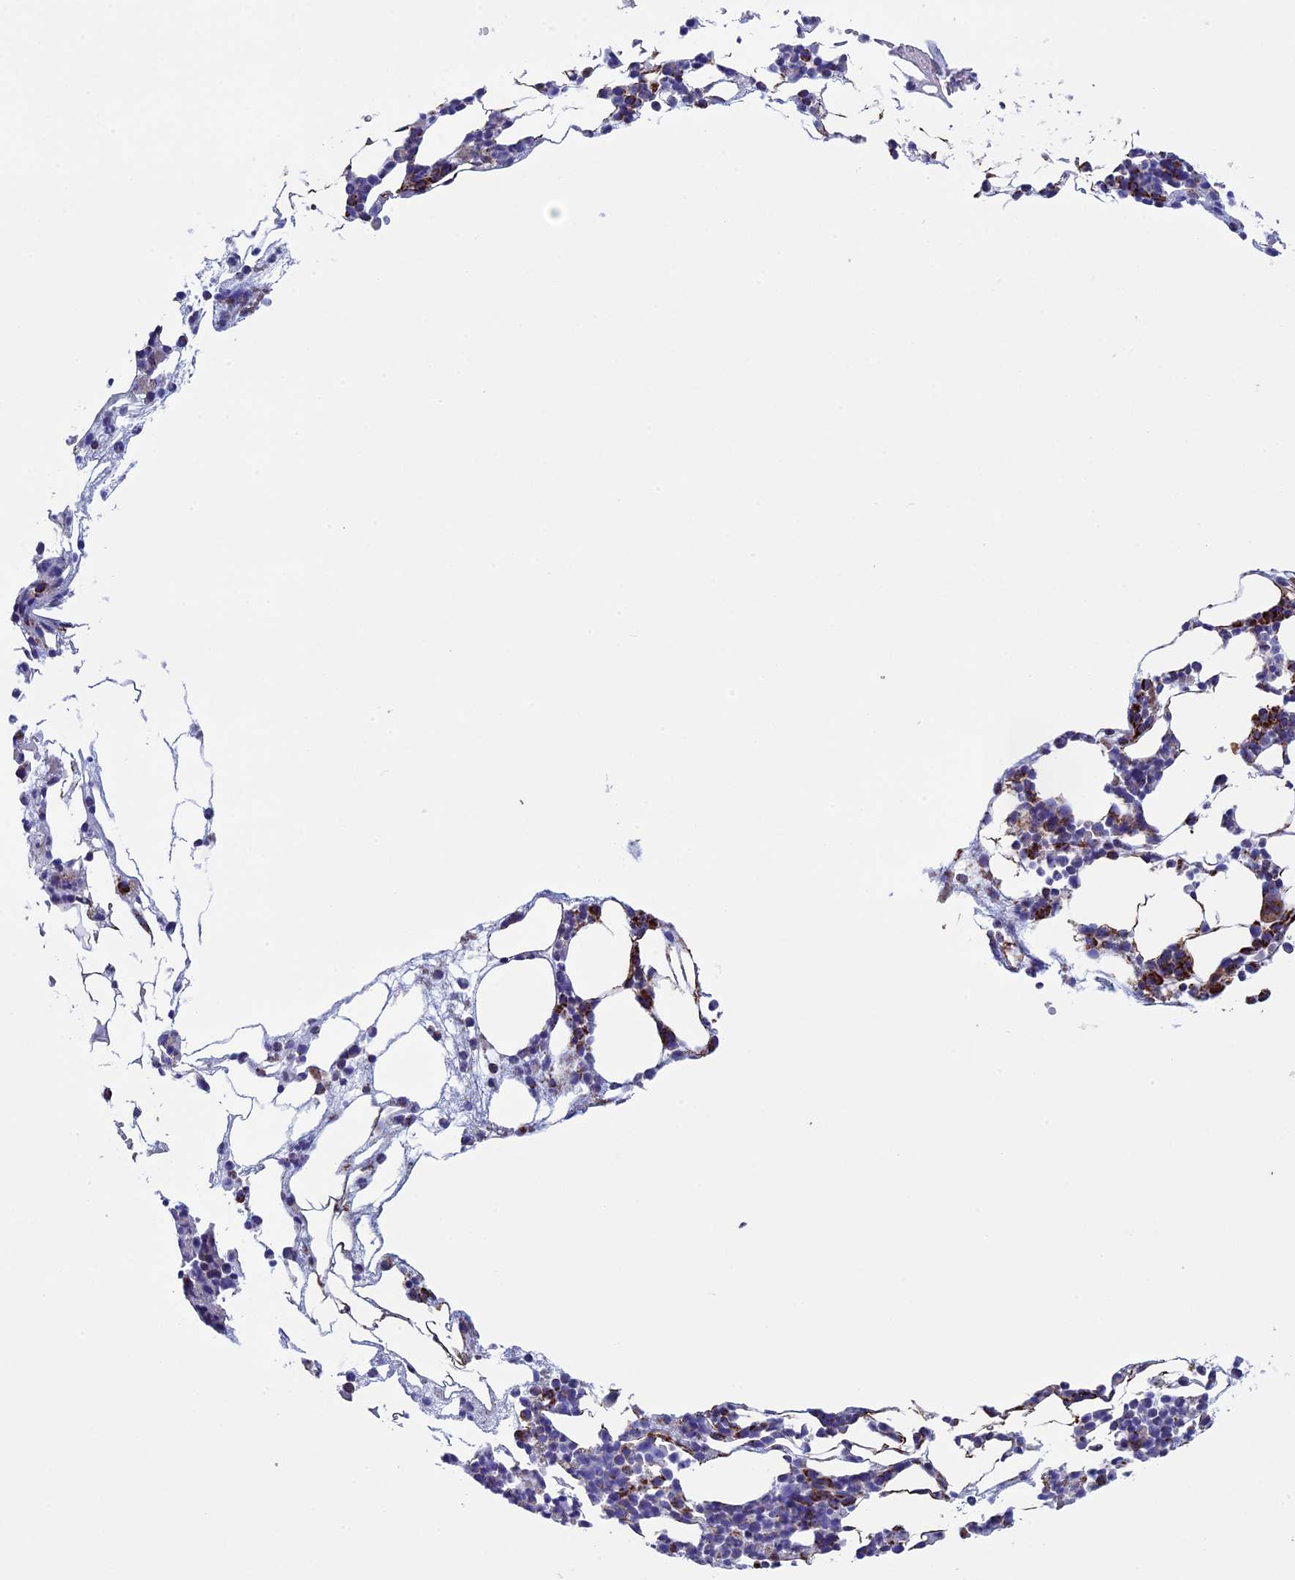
{"staining": {"intensity": "moderate", "quantity": "<25%", "location": "cytoplasmic/membranous"}, "tissue": "bone marrow", "cell_type": "Hematopoietic cells", "image_type": "normal", "snomed": [{"axis": "morphology", "description": "Normal tissue, NOS"}, {"axis": "morphology", "description": "Inflammation, NOS"}, {"axis": "topography", "description": "Bone marrow"}], "caption": "Bone marrow was stained to show a protein in brown. There is low levels of moderate cytoplasmic/membranous staining in approximately <25% of hematopoietic cells. Nuclei are stained in blue.", "gene": "UQCRFS1", "patient": {"sex": "female", "age": 78}}